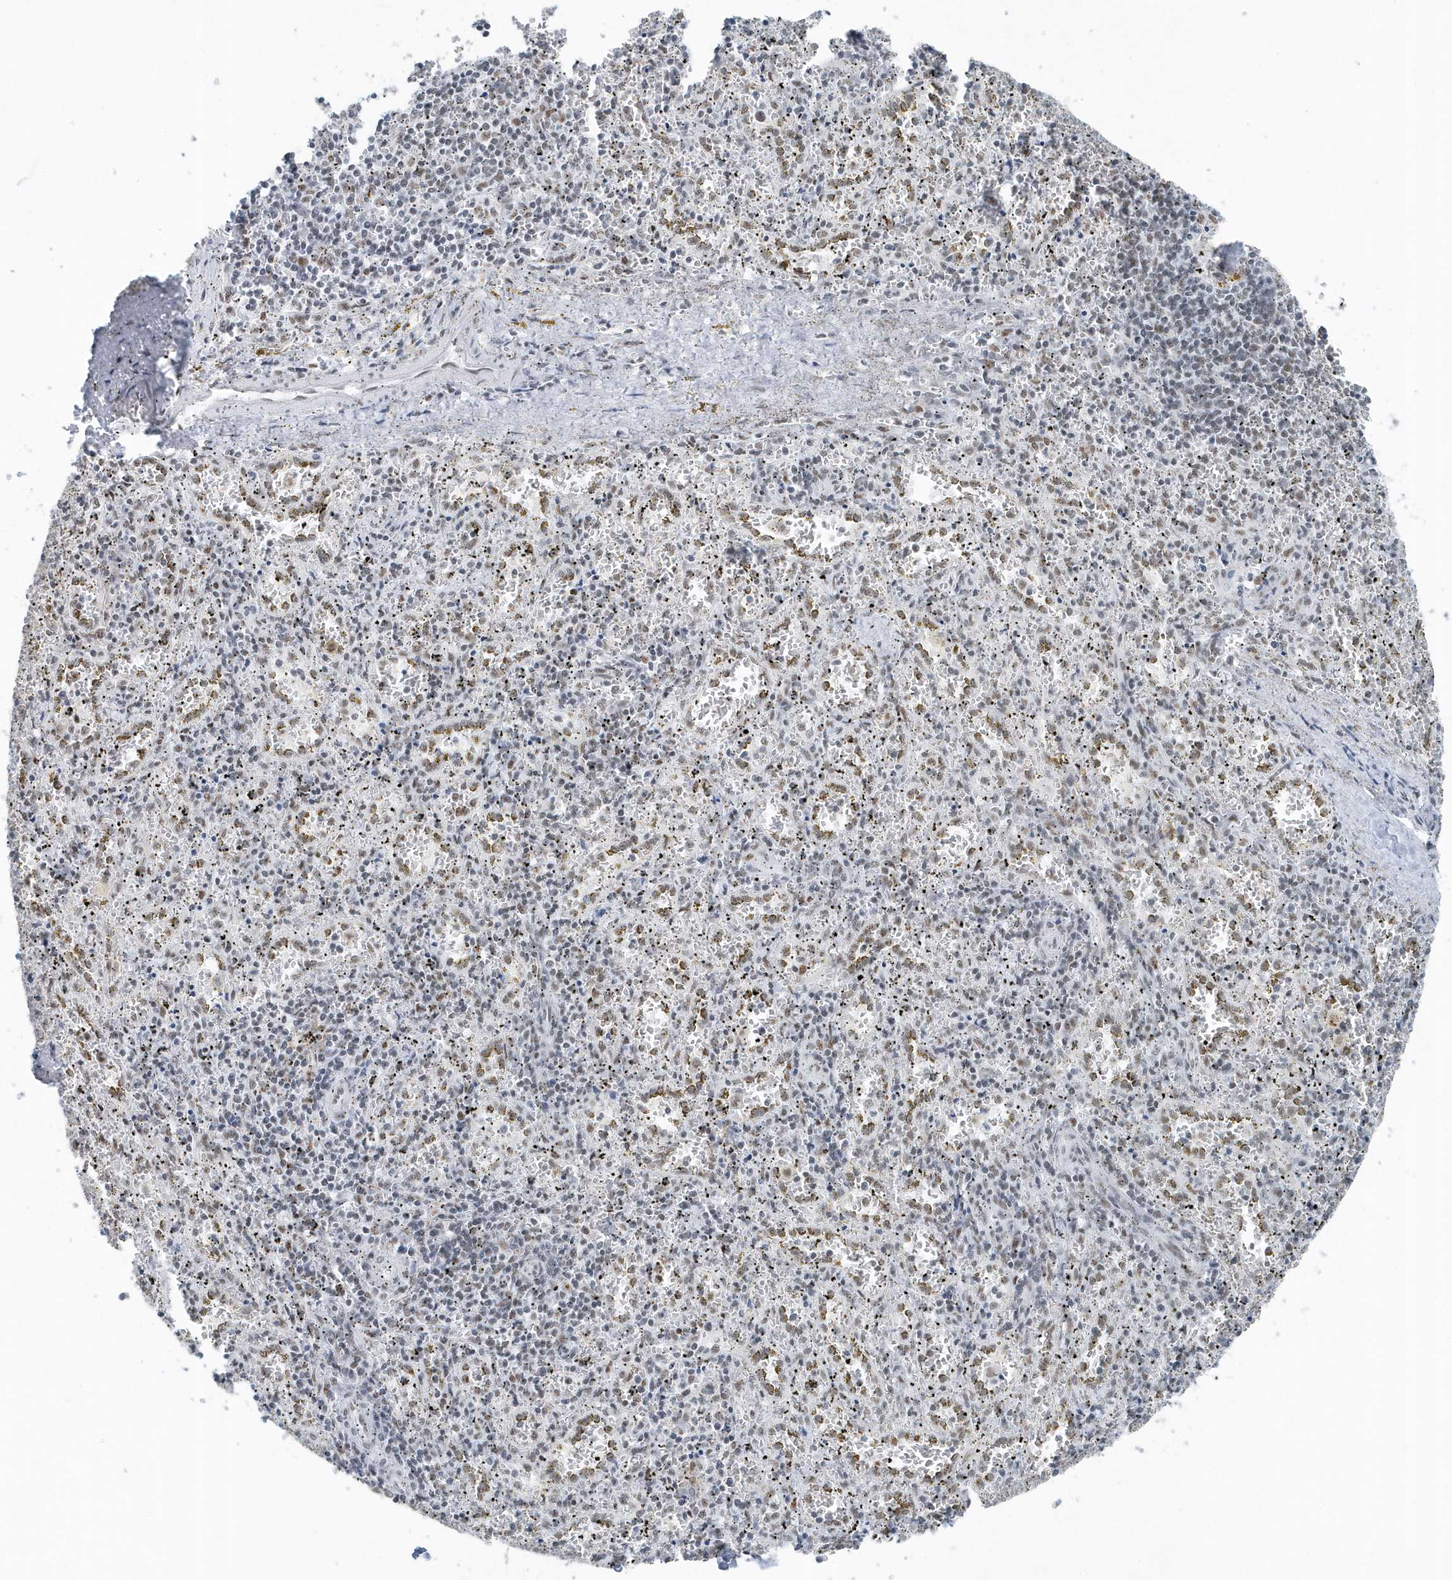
{"staining": {"intensity": "weak", "quantity": "<25%", "location": "nuclear"}, "tissue": "spleen", "cell_type": "Cells in red pulp", "image_type": "normal", "snomed": [{"axis": "morphology", "description": "Normal tissue, NOS"}, {"axis": "topography", "description": "Spleen"}], "caption": "DAB immunohistochemical staining of unremarkable human spleen shows no significant positivity in cells in red pulp.", "gene": "FIP1L1", "patient": {"sex": "male", "age": 11}}